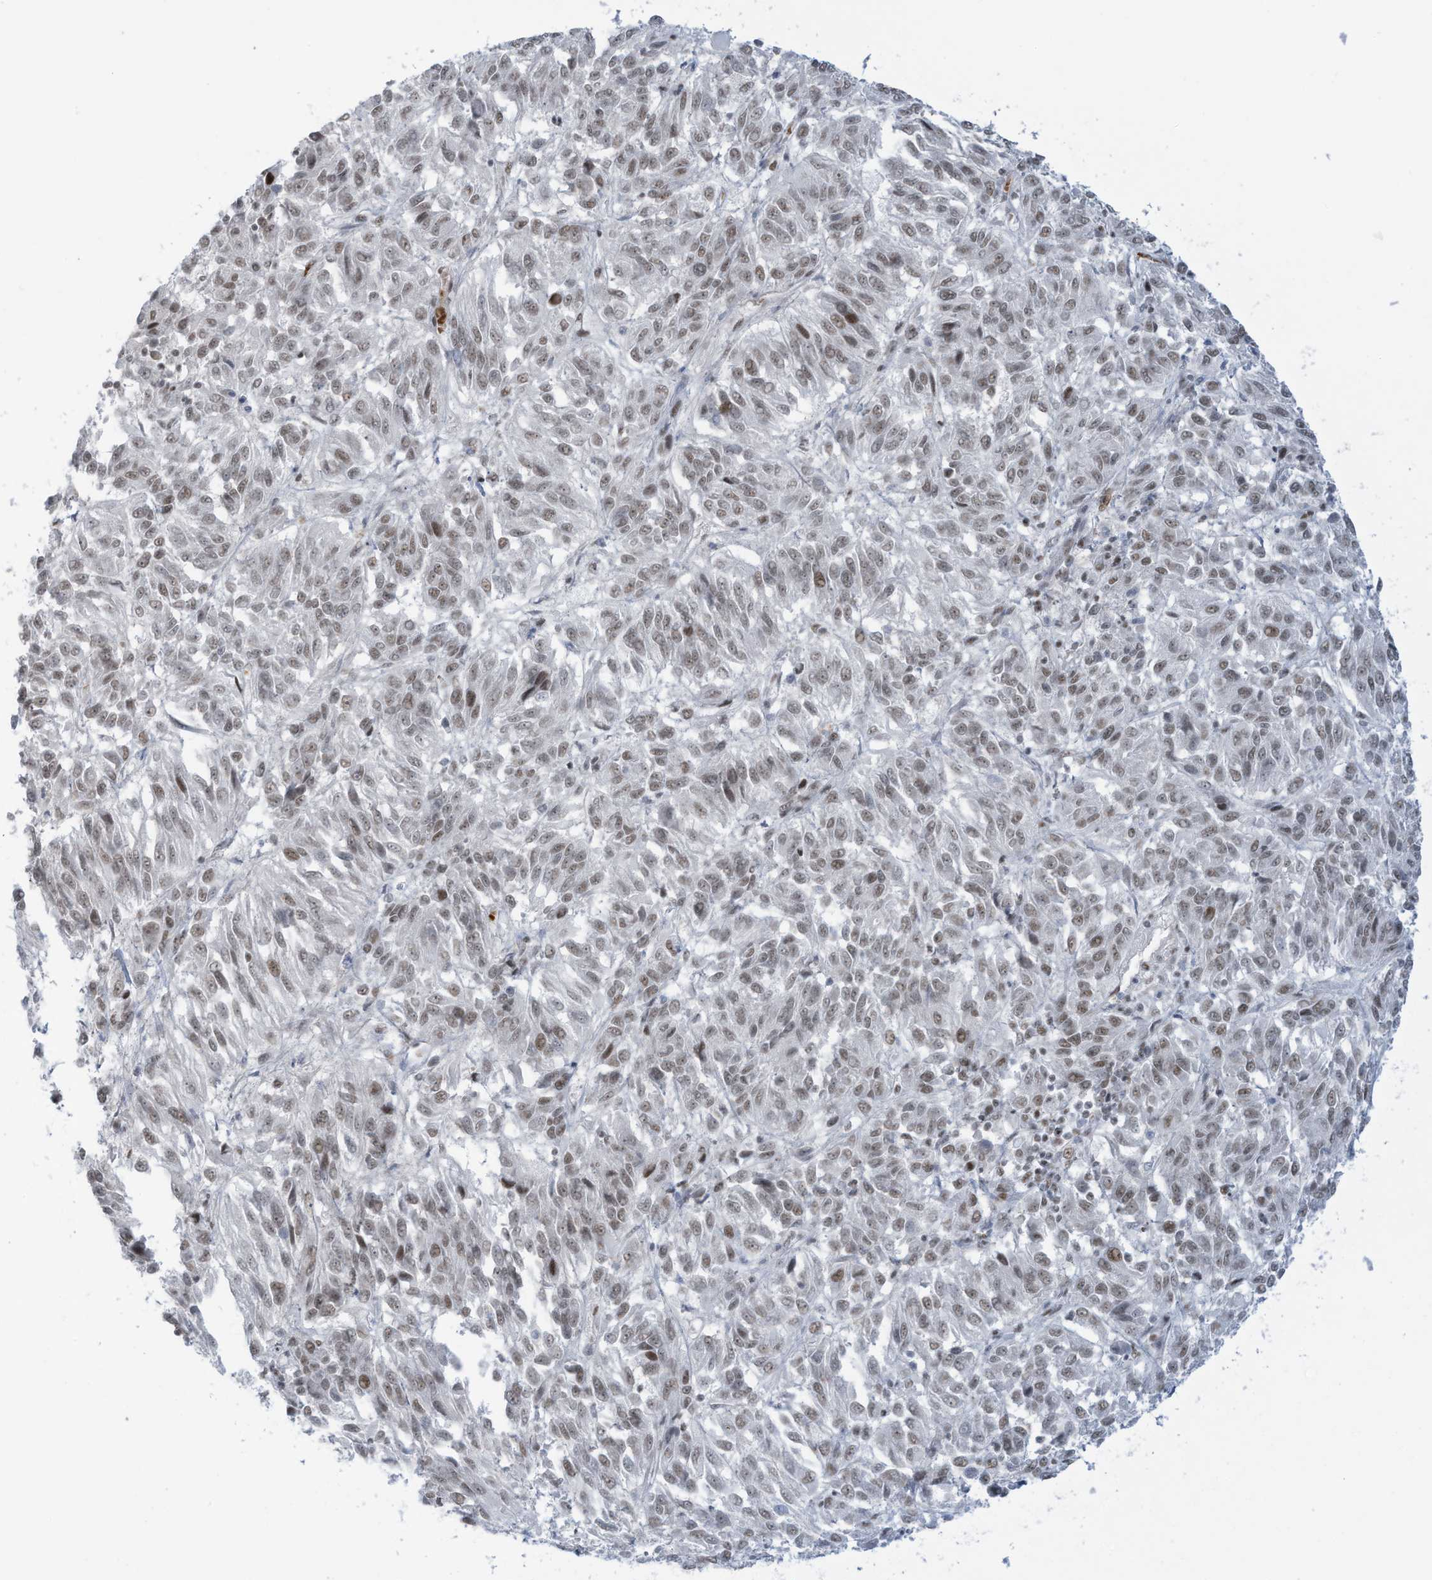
{"staining": {"intensity": "weak", "quantity": ">75%", "location": "nuclear"}, "tissue": "melanoma", "cell_type": "Tumor cells", "image_type": "cancer", "snomed": [{"axis": "morphology", "description": "Malignant melanoma, Metastatic site"}, {"axis": "topography", "description": "Lung"}], "caption": "IHC micrograph of human malignant melanoma (metastatic site) stained for a protein (brown), which displays low levels of weak nuclear expression in approximately >75% of tumor cells.", "gene": "ECT2L", "patient": {"sex": "male", "age": 64}}